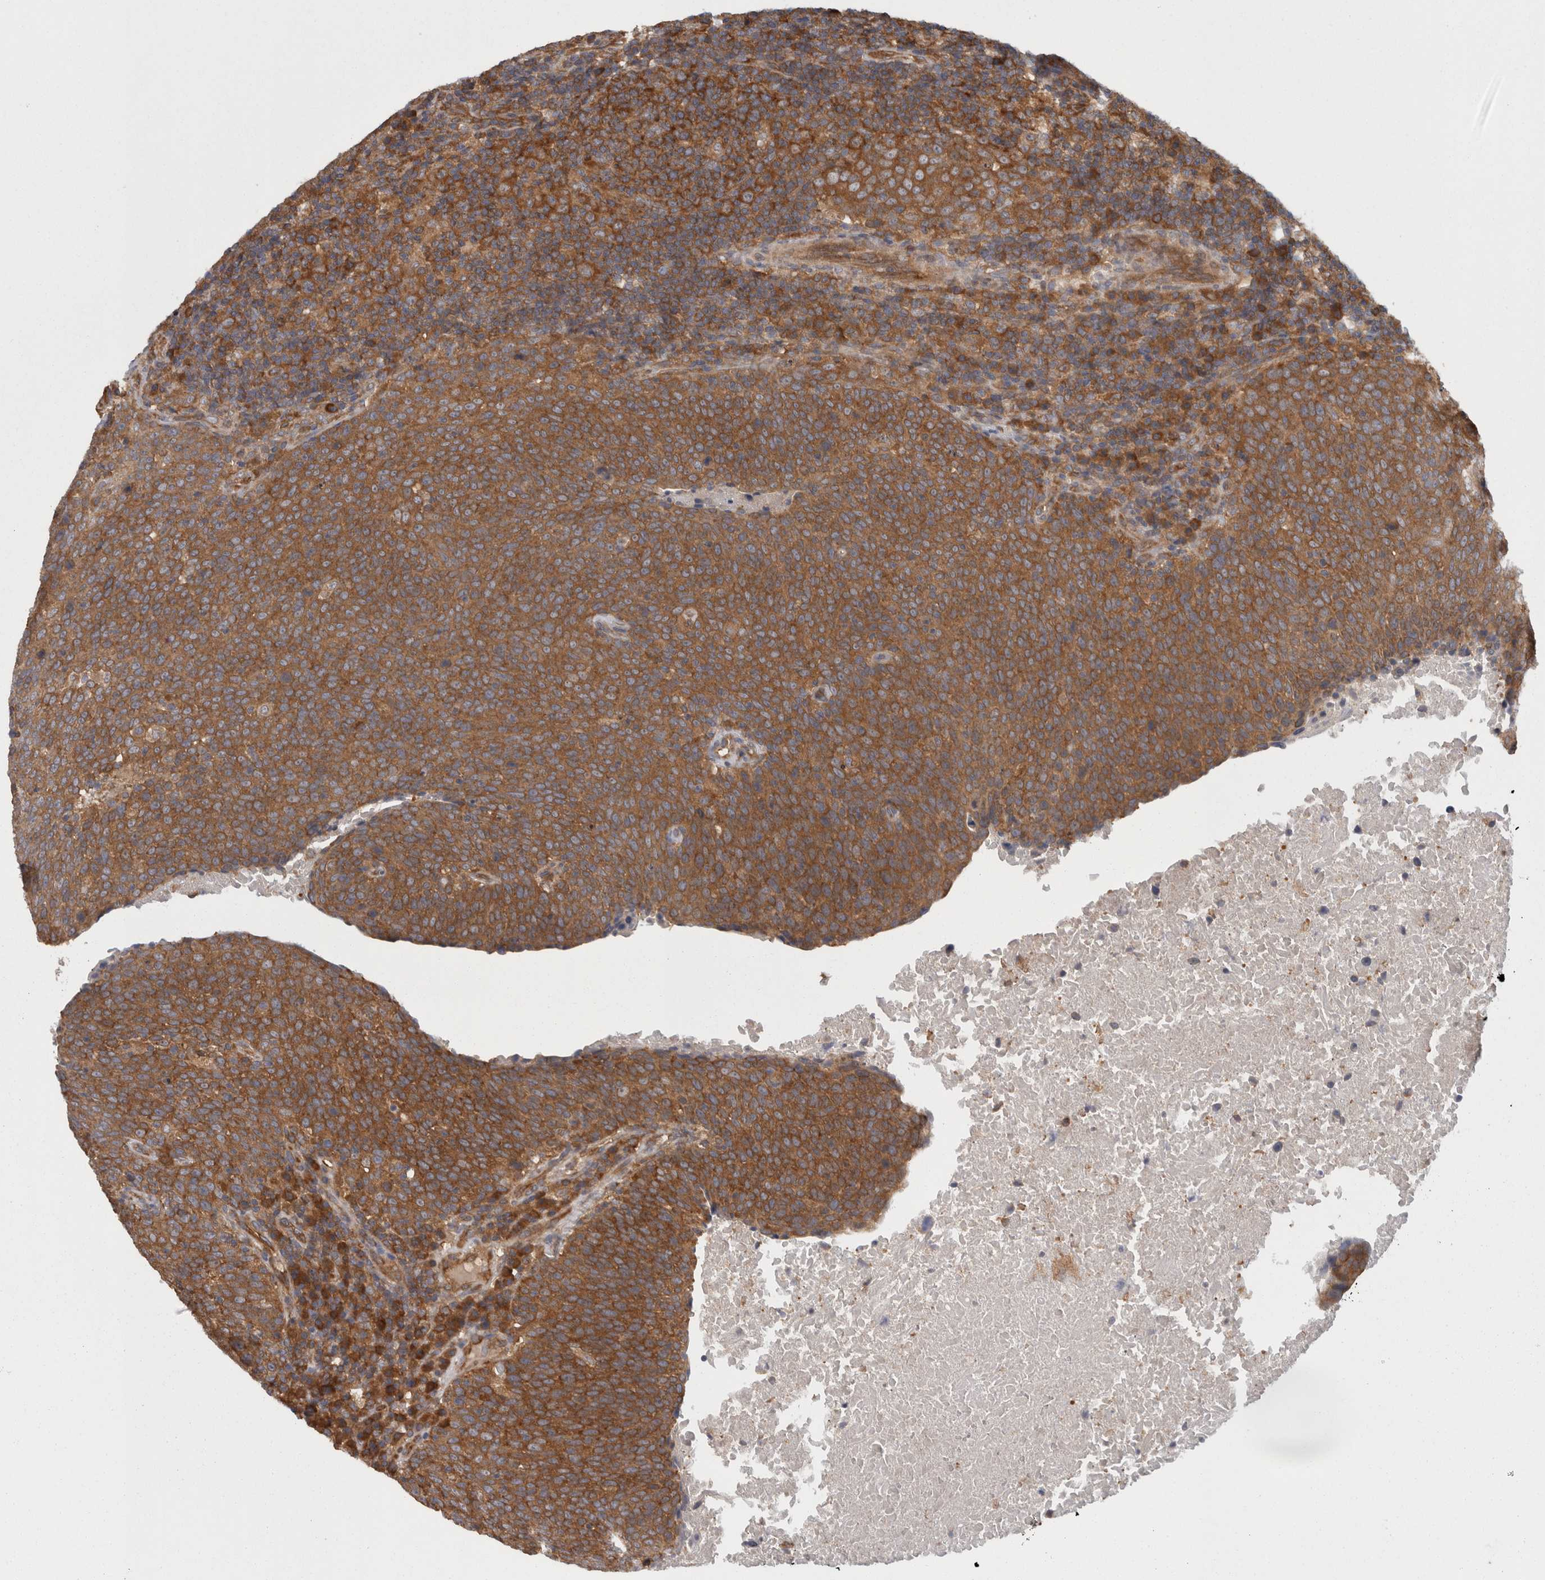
{"staining": {"intensity": "strong", "quantity": ">75%", "location": "cytoplasmic/membranous"}, "tissue": "head and neck cancer", "cell_type": "Tumor cells", "image_type": "cancer", "snomed": [{"axis": "morphology", "description": "Squamous cell carcinoma, NOS"}, {"axis": "morphology", "description": "Squamous cell carcinoma, metastatic, NOS"}, {"axis": "topography", "description": "Lymph node"}, {"axis": "topography", "description": "Head-Neck"}], "caption": "A micrograph showing strong cytoplasmic/membranous expression in about >75% of tumor cells in head and neck squamous cell carcinoma, as visualized by brown immunohistochemical staining.", "gene": "SMCR8", "patient": {"sex": "male", "age": 62}}